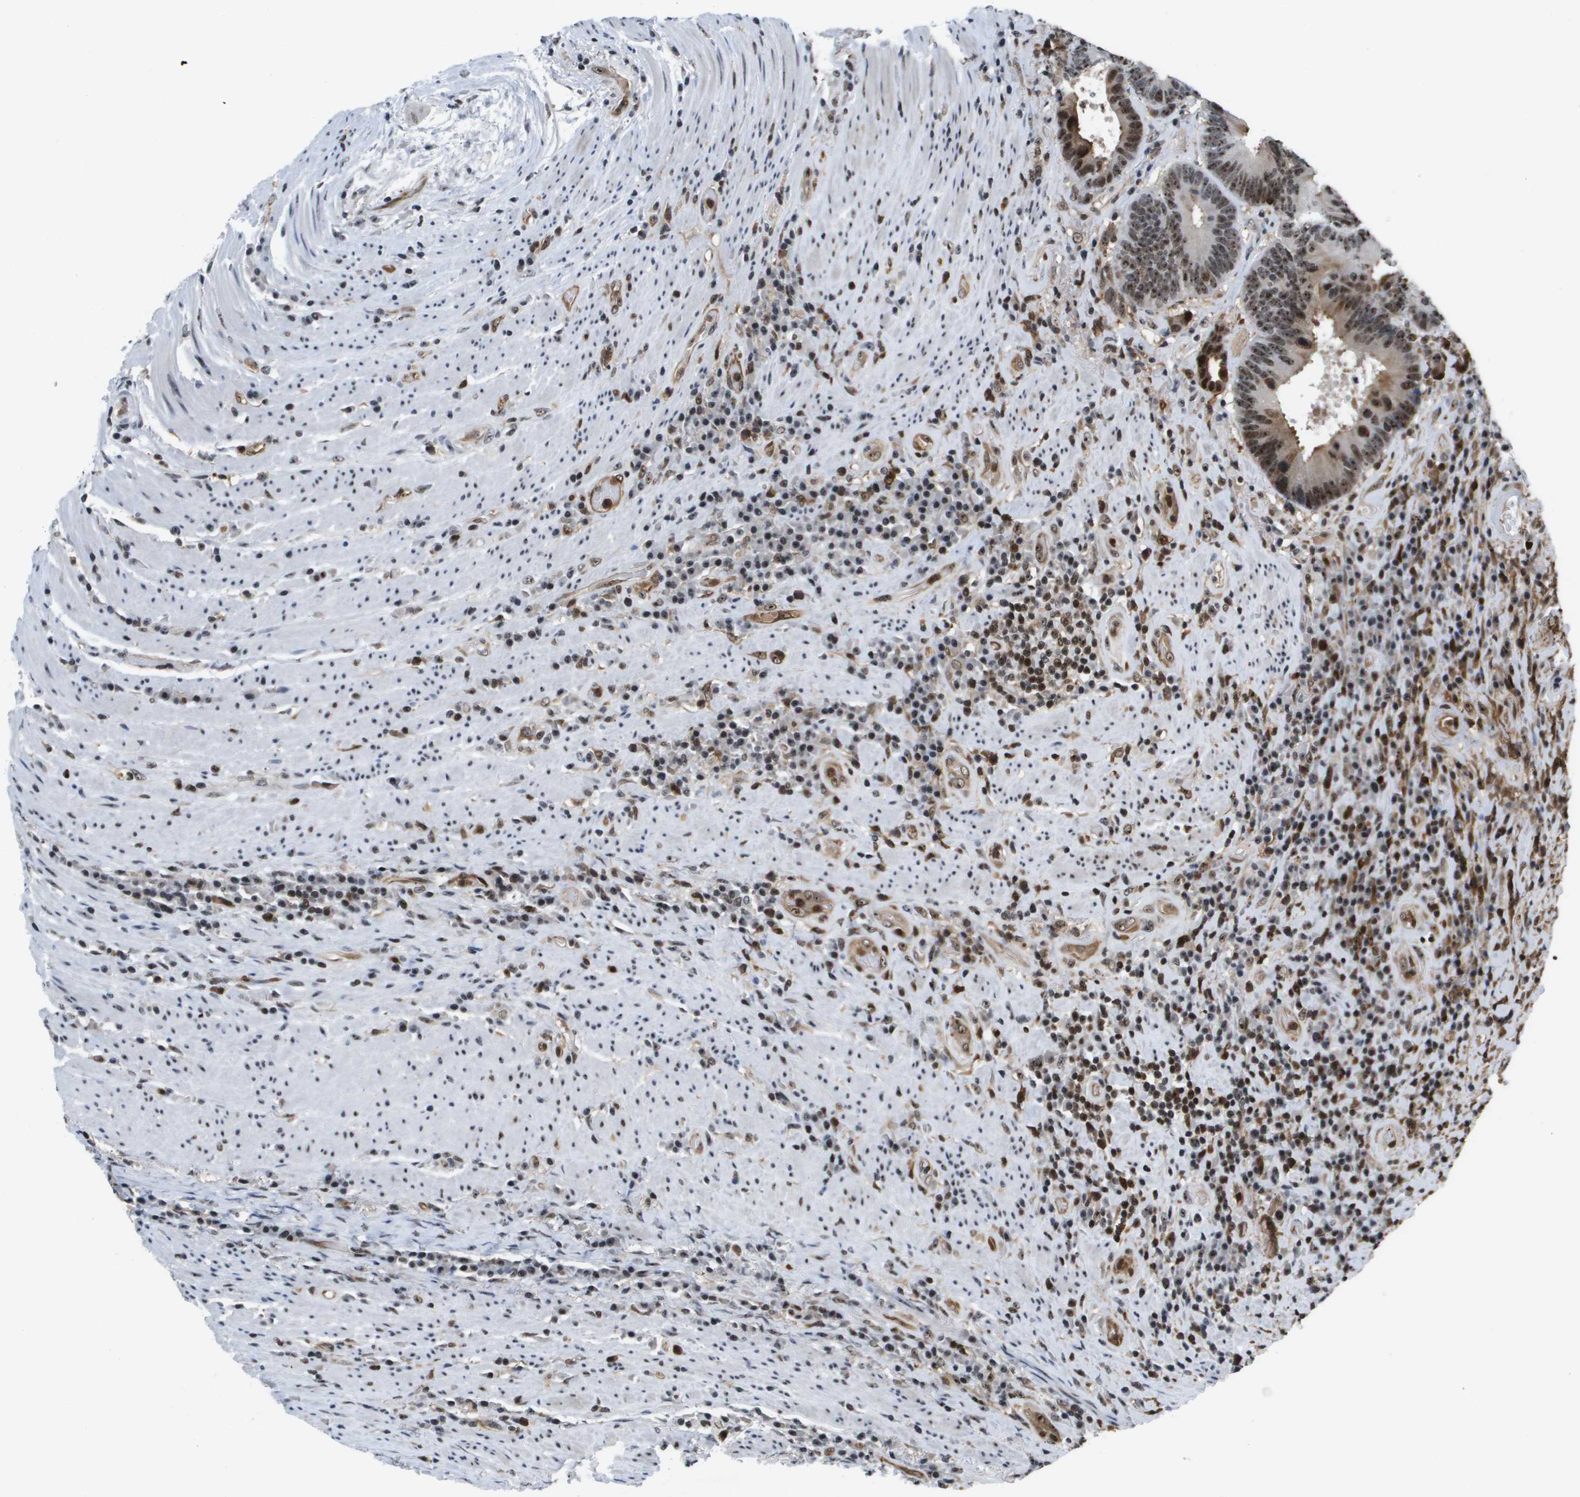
{"staining": {"intensity": "moderate", "quantity": ">75%", "location": "nuclear"}, "tissue": "colorectal cancer", "cell_type": "Tumor cells", "image_type": "cancer", "snomed": [{"axis": "morphology", "description": "Adenocarcinoma, NOS"}, {"axis": "topography", "description": "Rectum"}], "caption": "IHC histopathology image of colorectal adenocarcinoma stained for a protein (brown), which demonstrates medium levels of moderate nuclear staining in about >75% of tumor cells.", "gene": "EP400", "patient": {"sex": "female", "age": 89}}